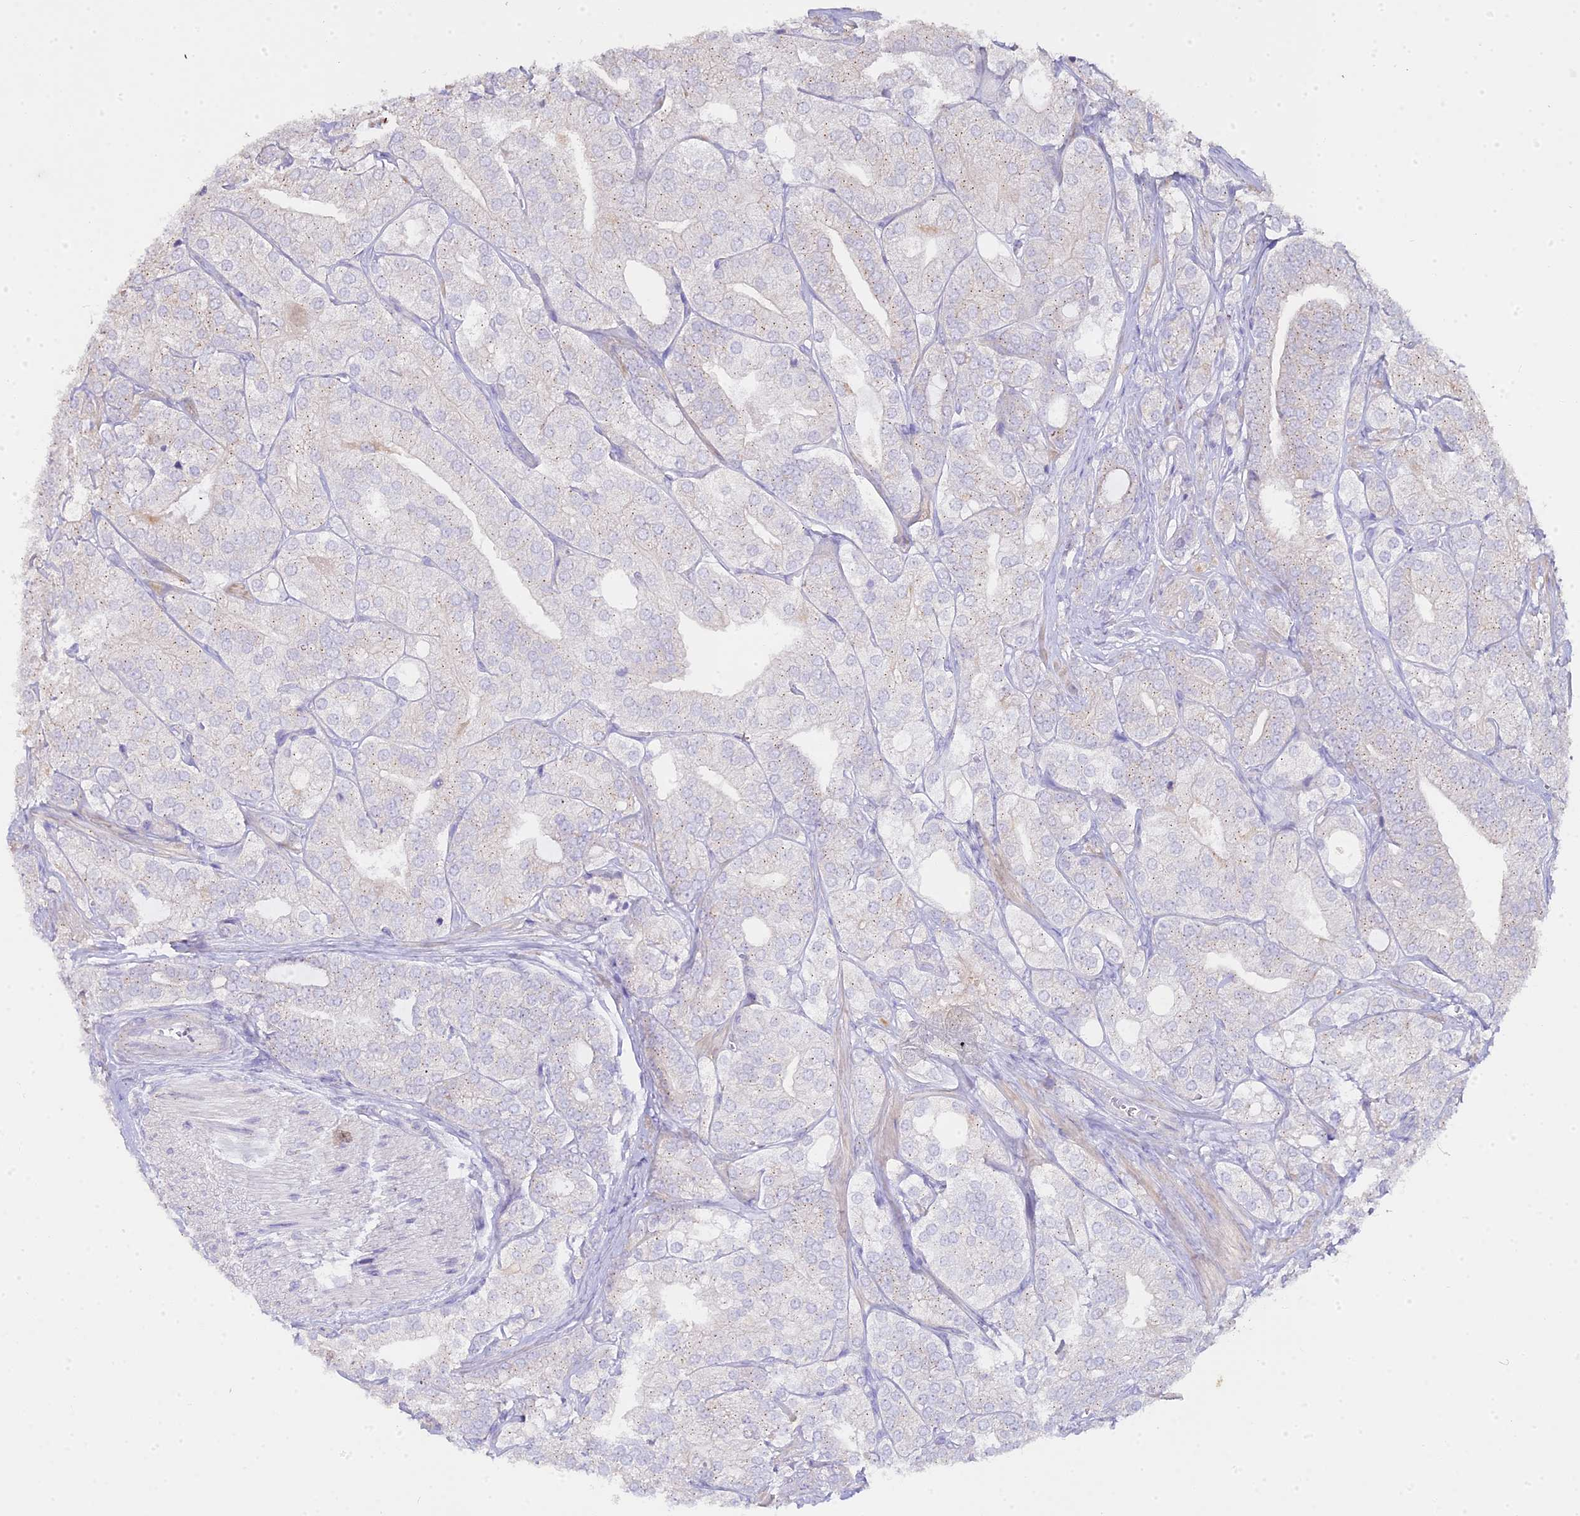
{"staining": {"intensity": "negative", "quantity": "none", "location": "none"}, "tissue": "prostate cancer", "cell_type": "Tumor cells", "image_type": "cancer", "snomed": [{"axis": "morphology", "description": "Adenocarcinoma, High grade"}, {"axis": "topography", "description": "Prostate"}], "caption": "Tumor cells are negative for brown protein staining in prostate high-grade adenocarcinoma.", "gene": "GLYAT", "patient": {"sex": "male", "age": 50}}